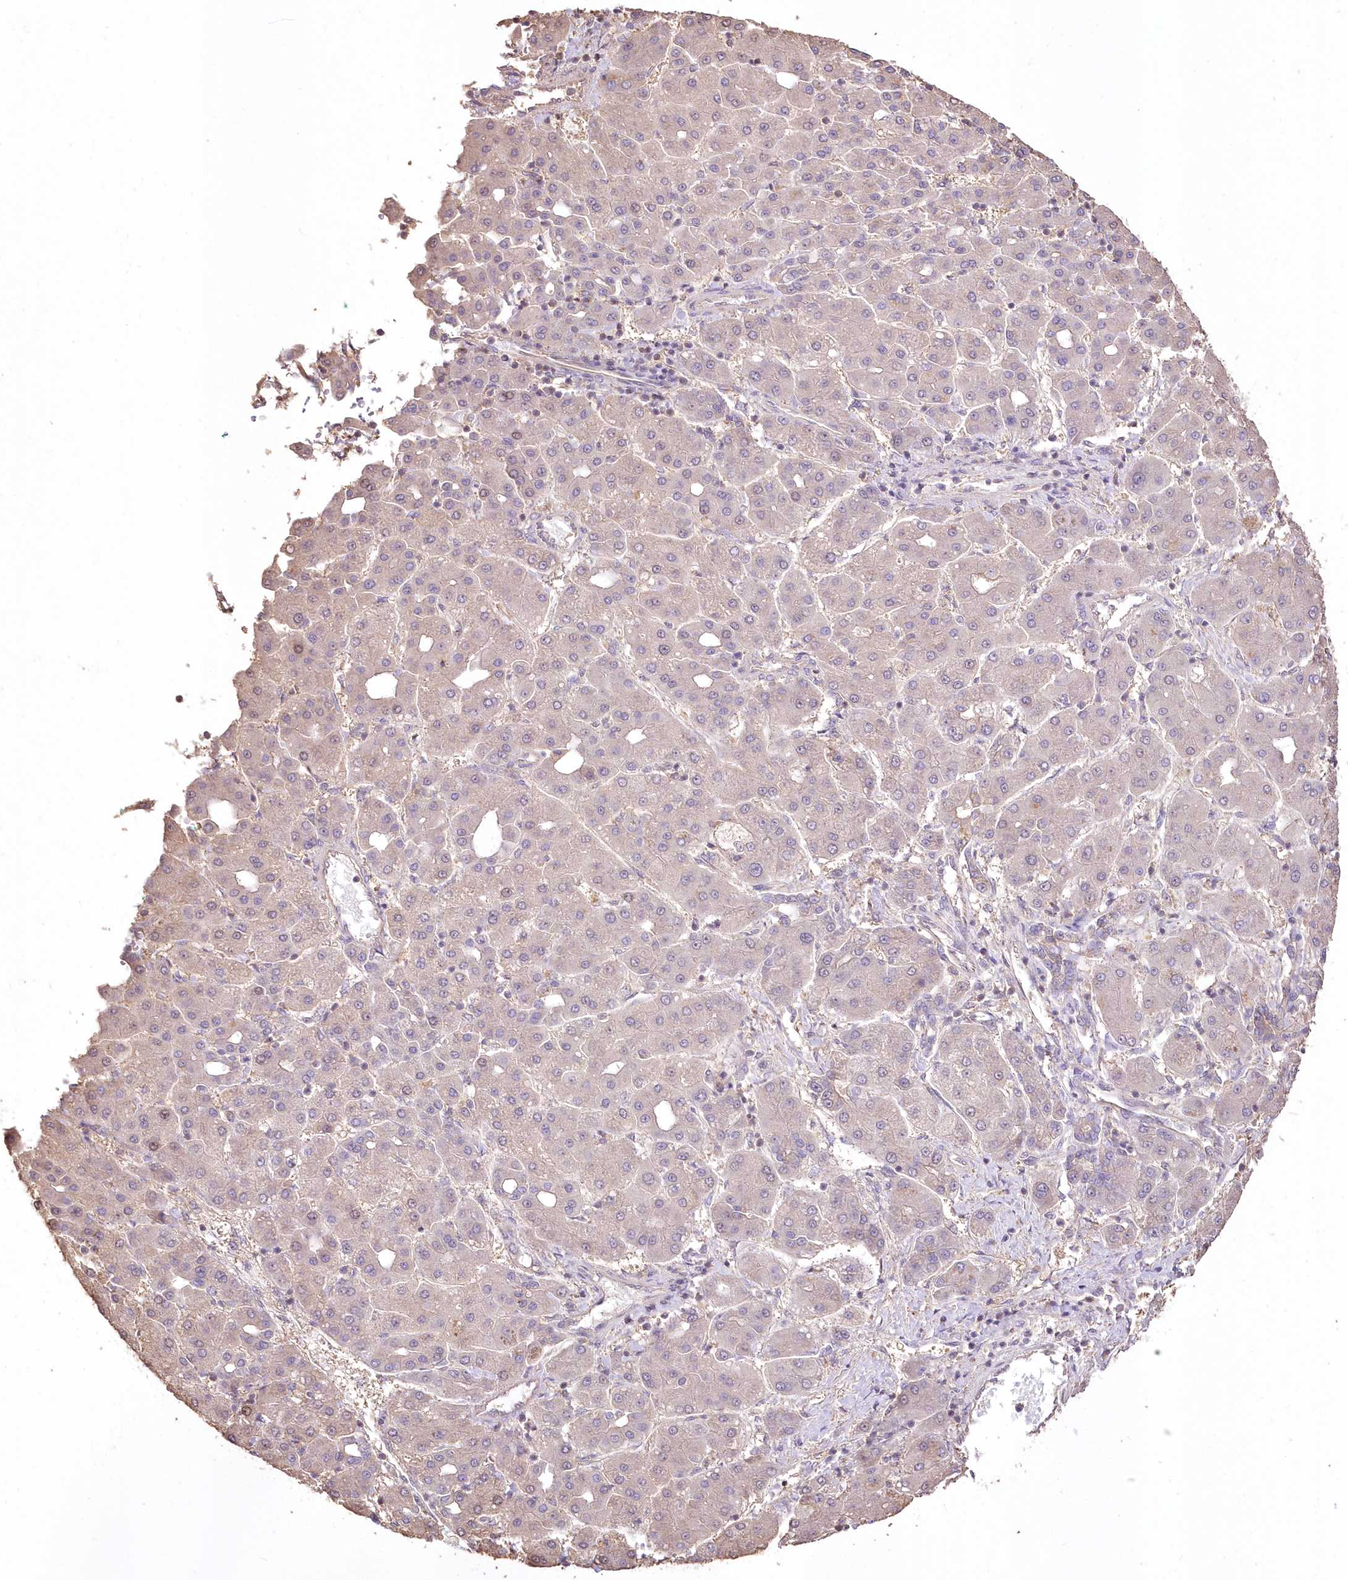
{"staining": {"intensity": "negative", "quantity": "none", "location": "none"}, "tissue": "liver cancer", "cell_type": "Tumor cells", "image_type": "cancer", "snomed": [{"axis": "morphology", "description": "Carcinoma, Hepatocellular, NOS"}, {"axis": "topography", "description": "Liver"}], "caption": "Immunohistochemistry (IHC) histopathology image of hepatocellular carcinoma (liver) stained for a protein (brown), which shows no positivity in tumor cells.", "gene": "STK17B", "patient": {"sex": "male", "age": 65}}